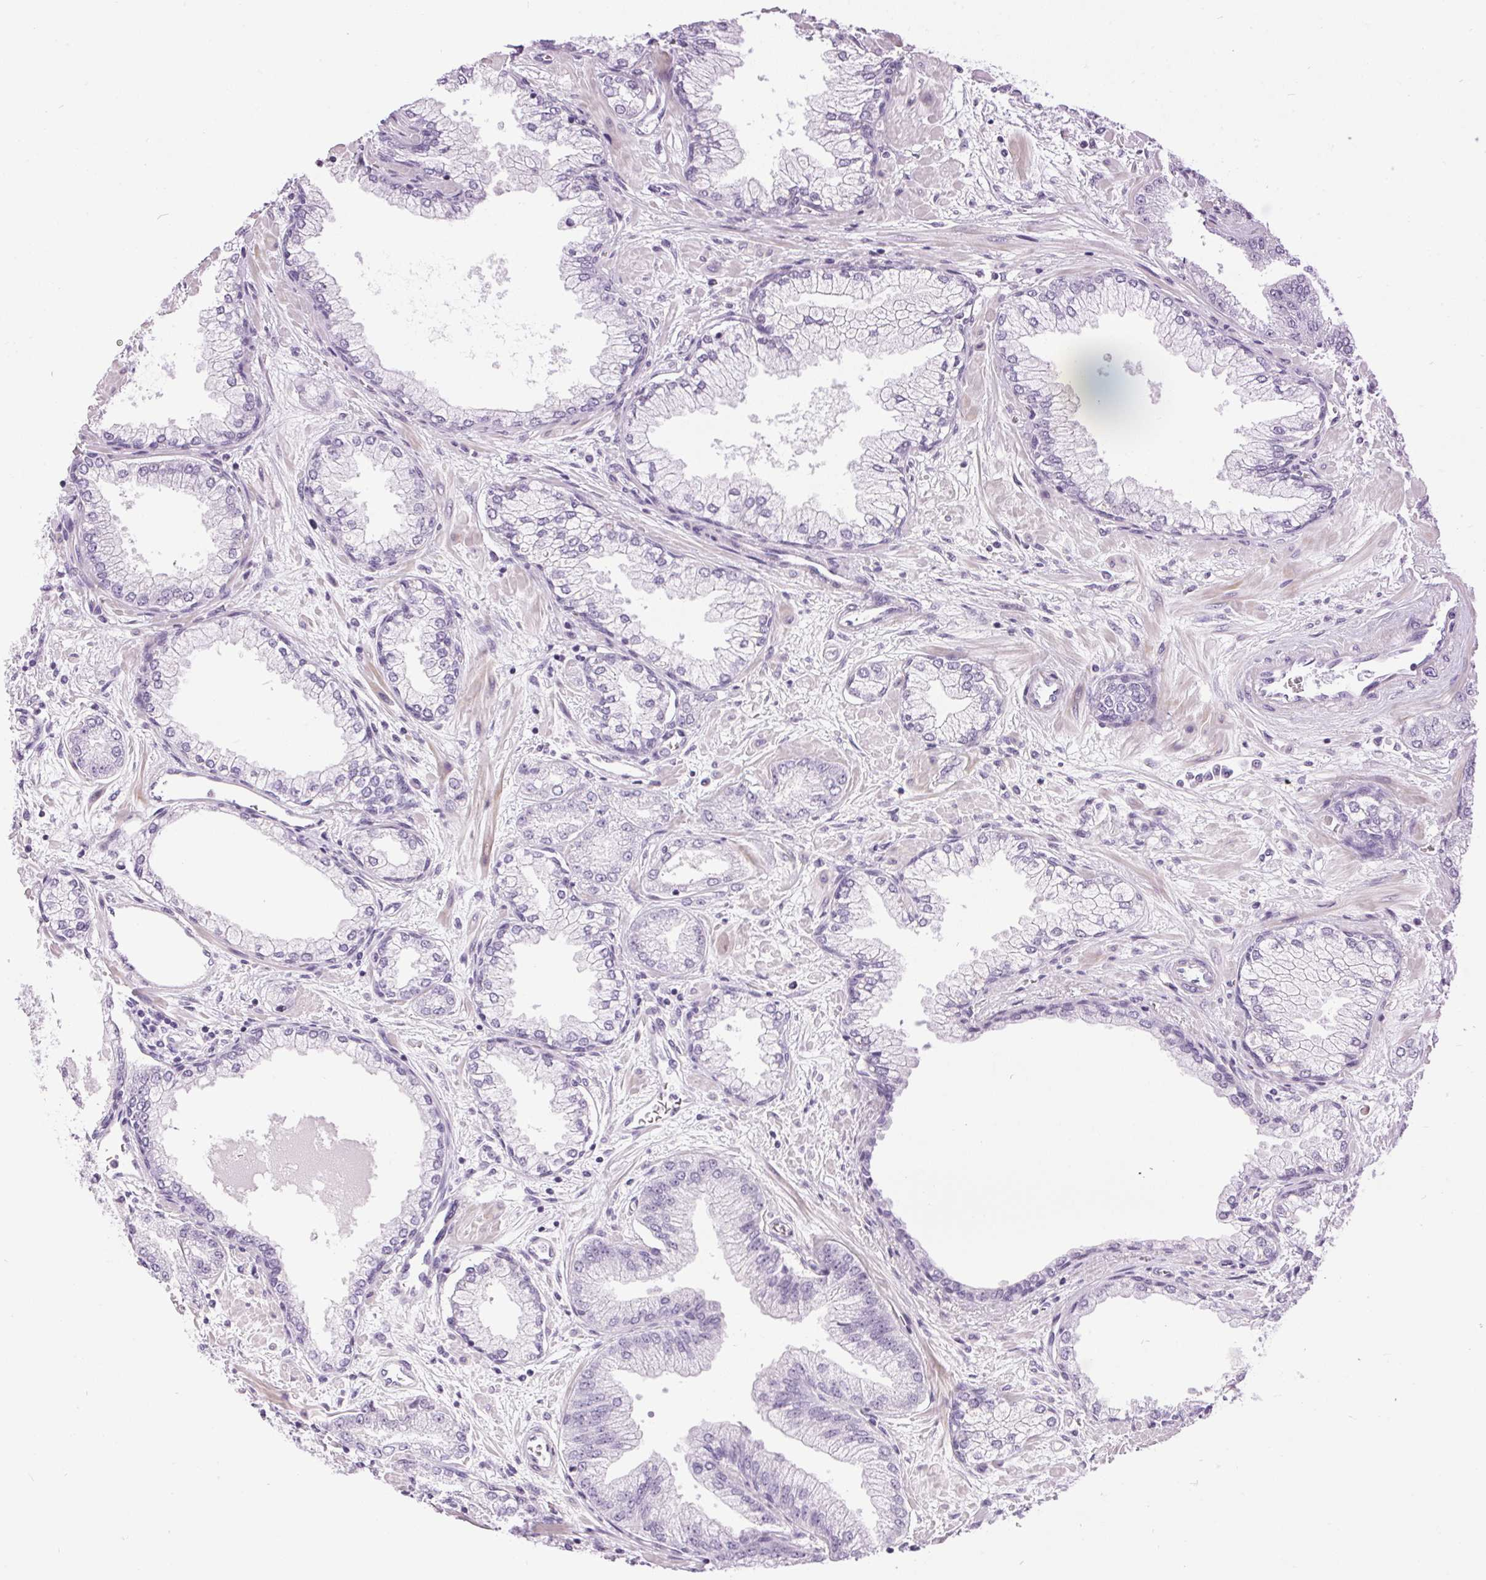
{"staining": {"intensity": "negative", "quantity": "none", "location": "none"}, "tissue": "prostate cancer", "cell_type": "Tumor cells", "image_type": "cancer", "snomed": [{"axis": "morphology", "description": "Adenocarcinoma, Low grade"}, {"axis": "topography", "description": "Prostate"}], "caption": "High magnification brightfield microscopy of prostate adenocarcinoma (low-grade) stained with DAB (3,3'-diaminobenzidine) (brown) and counterstained with hematoxylin (blue): tumor cells show no significant expression.", "gene": "SP7", "patient": {"sex": "male", "age": 55}}